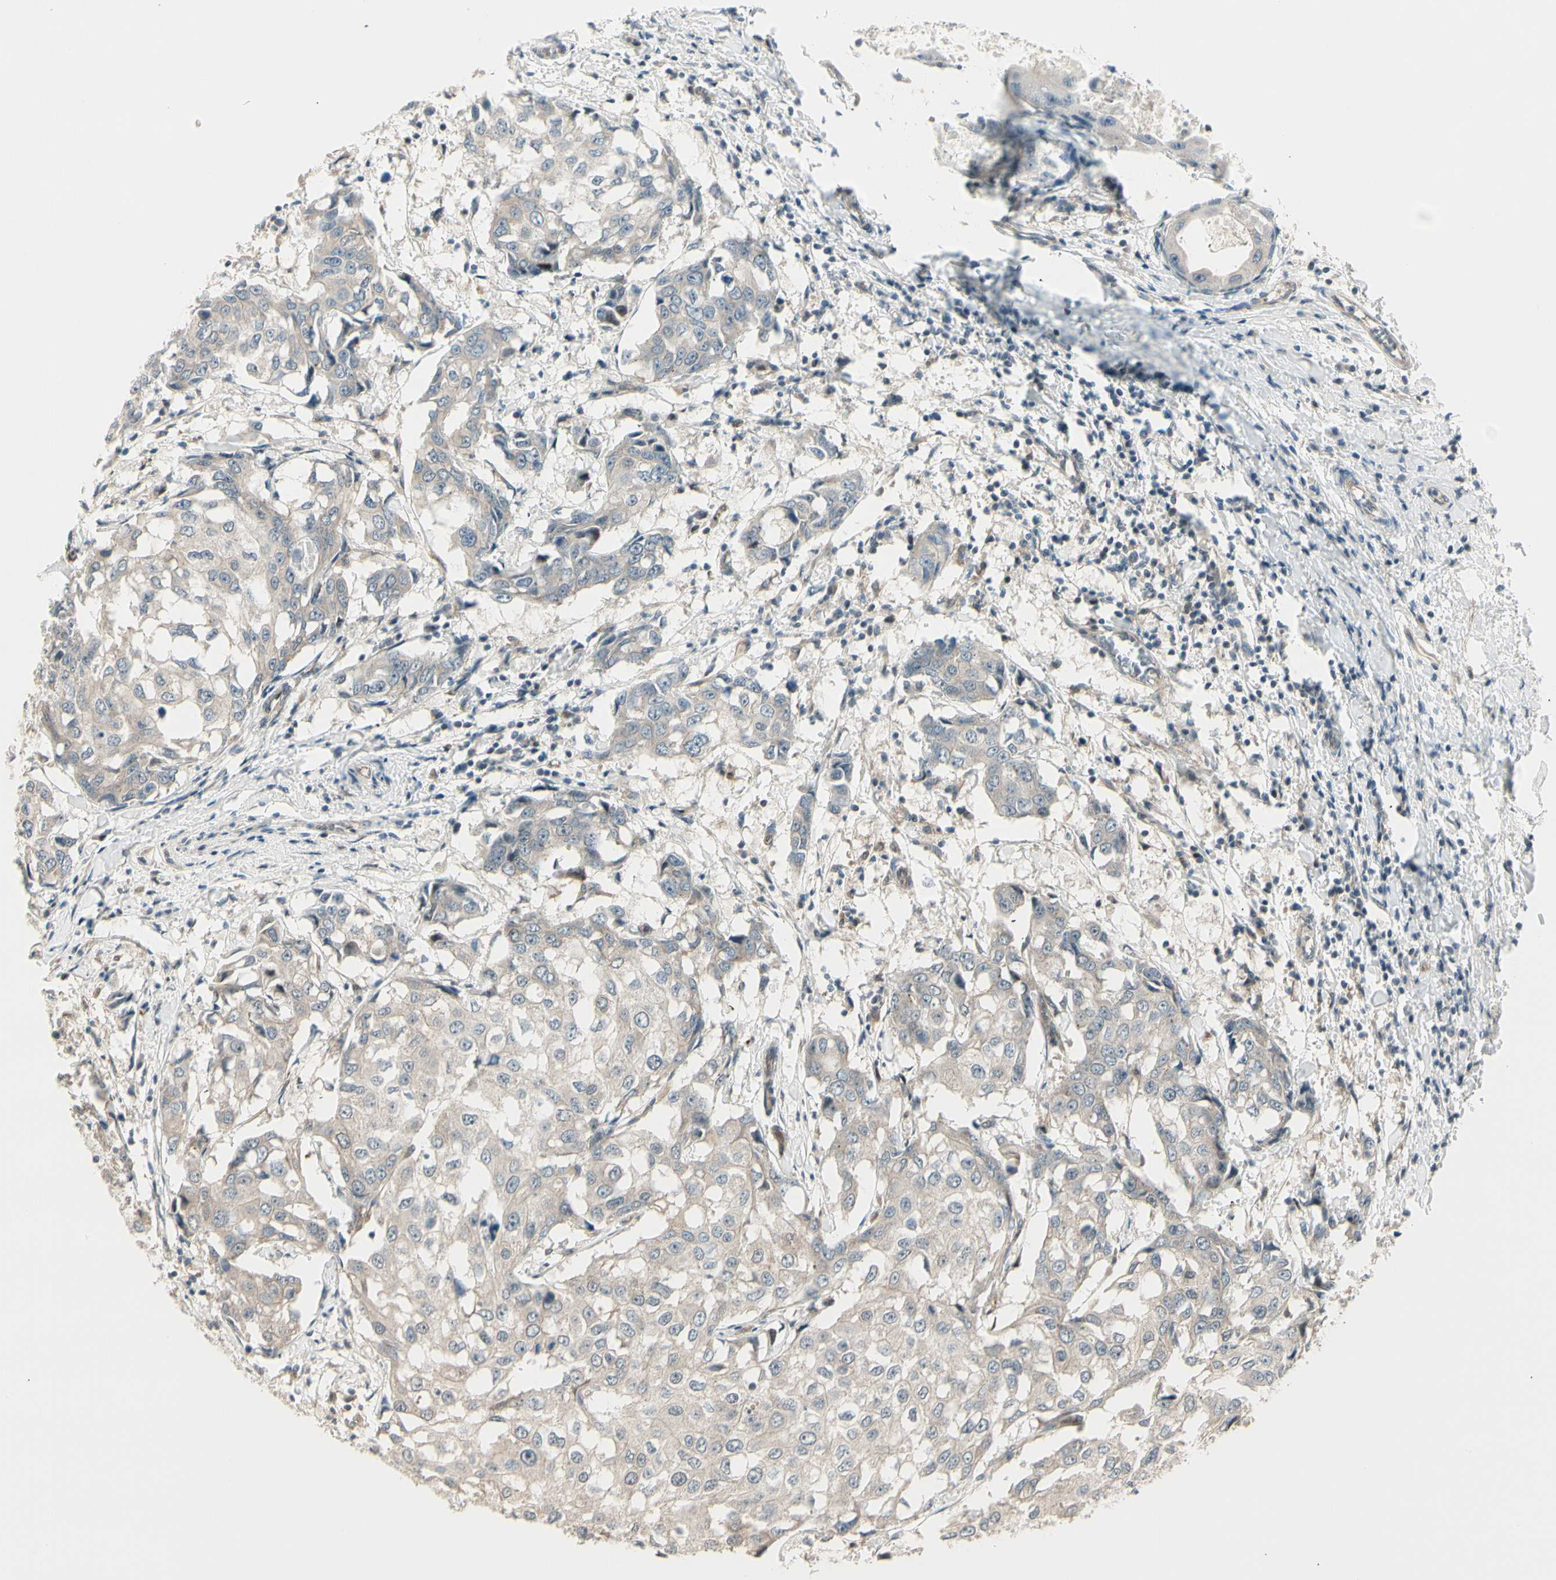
{"staining": {"intensity": "weak", "quantity": "<25%", "location": "cytoplasmic/membranous"}, "tissue": "breast cancer", "cell_type": "Tumor cells", "image_type": "cancer", "snomed": [{"axis": "morphology", "description": "Duct carcinoma"}, {"axis": "topography", "description": "Breast"}], "caption": "Intraductal carcinoma (breast) was stained to show a protein in brown. There is no significant positivity in tumor cells.", "gene": "SVBP", "patient": {"sex": "female", "age": 27}}